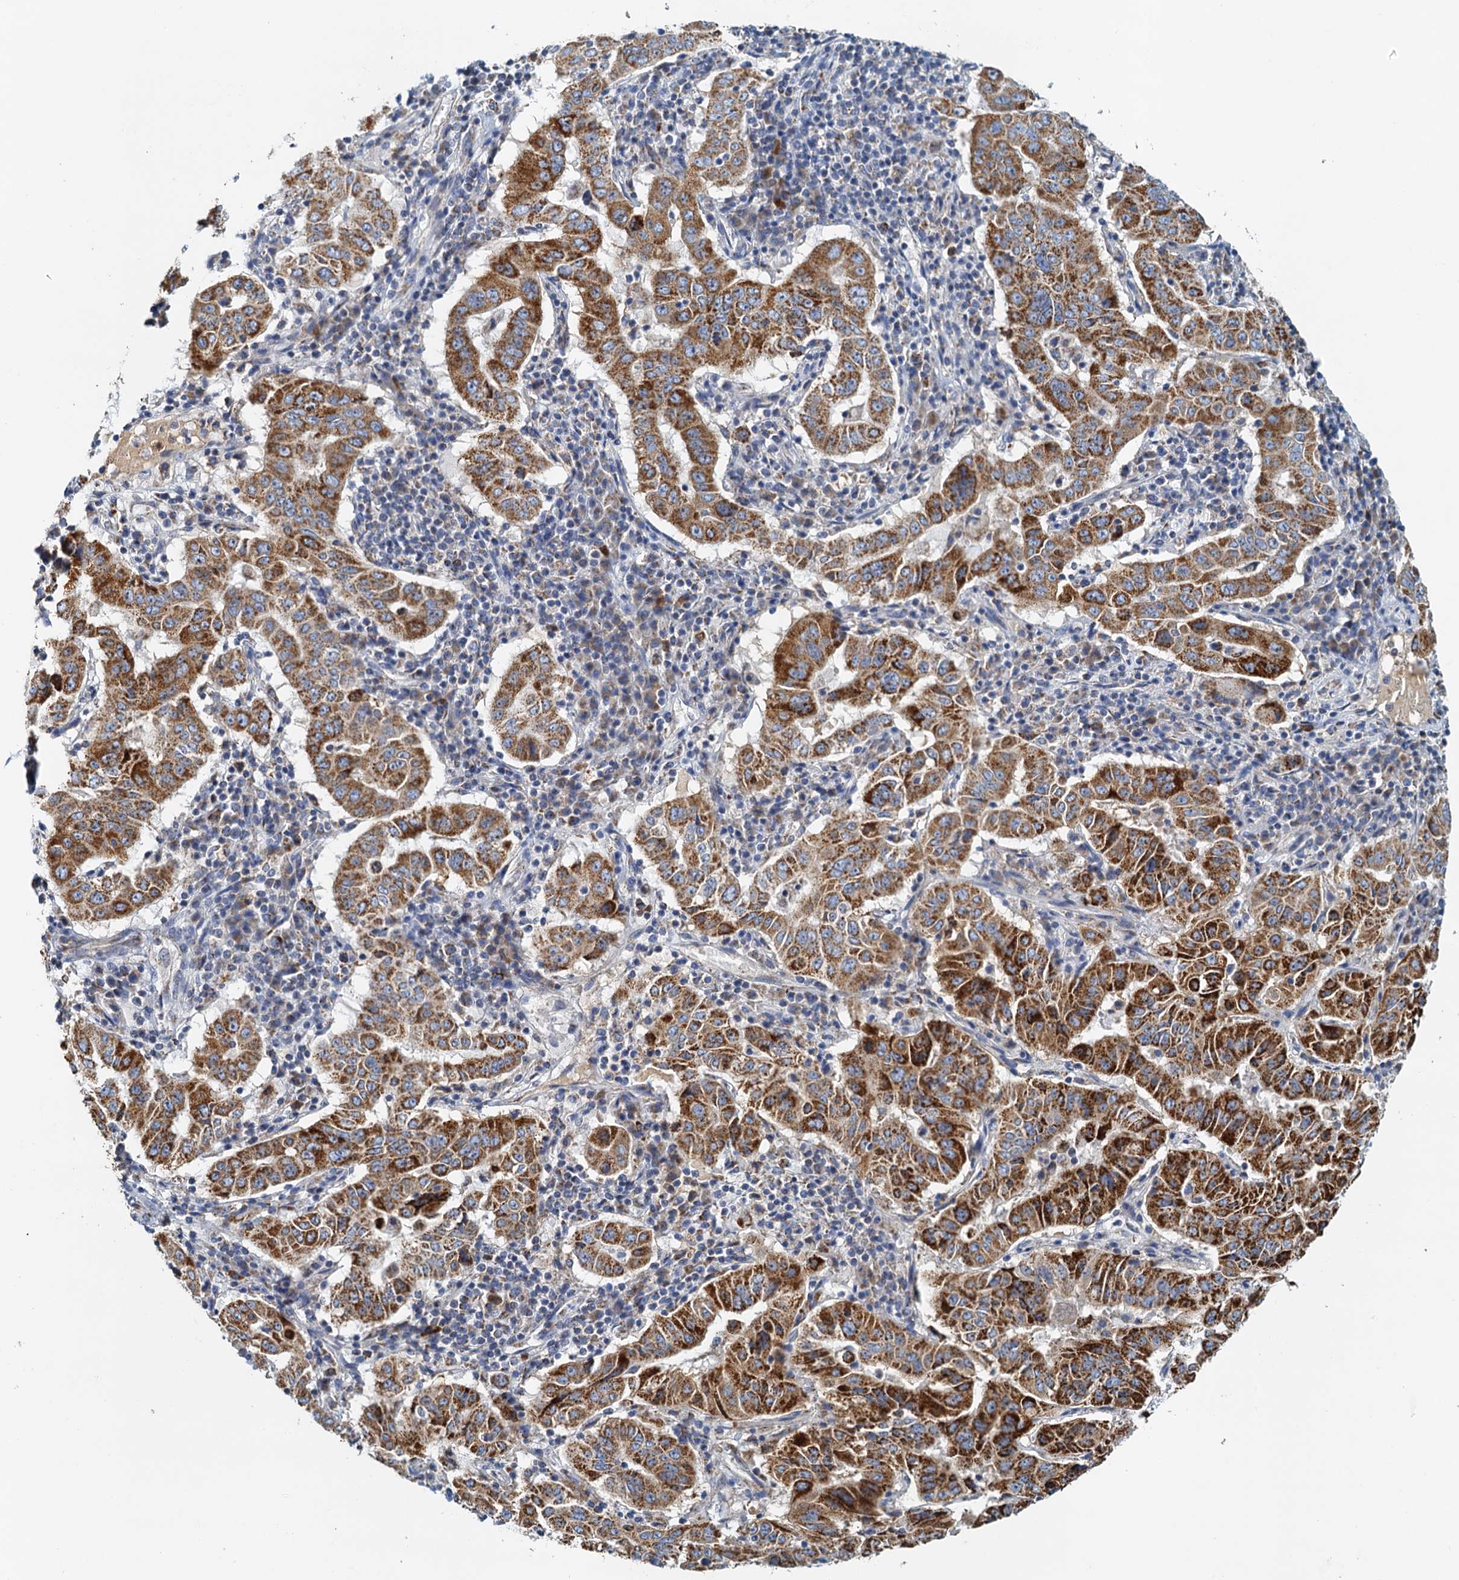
{"staining": {"intensity": "strong", "quantity": ">75%", "location": "cytoplasmic/membranous"}, "tissue": "pancreatic cancer", "cell_type": "Tumor cells", "image_type": "cancer", "snomed": [{"axis": "morphology", "description": "Adenocarcinoma, NOS"}, {"axis": "topography", "description": "Pancreas"}], "caption": "Brown immunohistochemical staining in human pancreatic adenocarcinoma demonstrates strong cytoplasmic/membranous staining in approximately >75% of tumor cells. (DAB = brown stain, brightfield microscopy at high magnification).", "gene": "POC1A", "patient": {"sex": "male", "age": 63}}